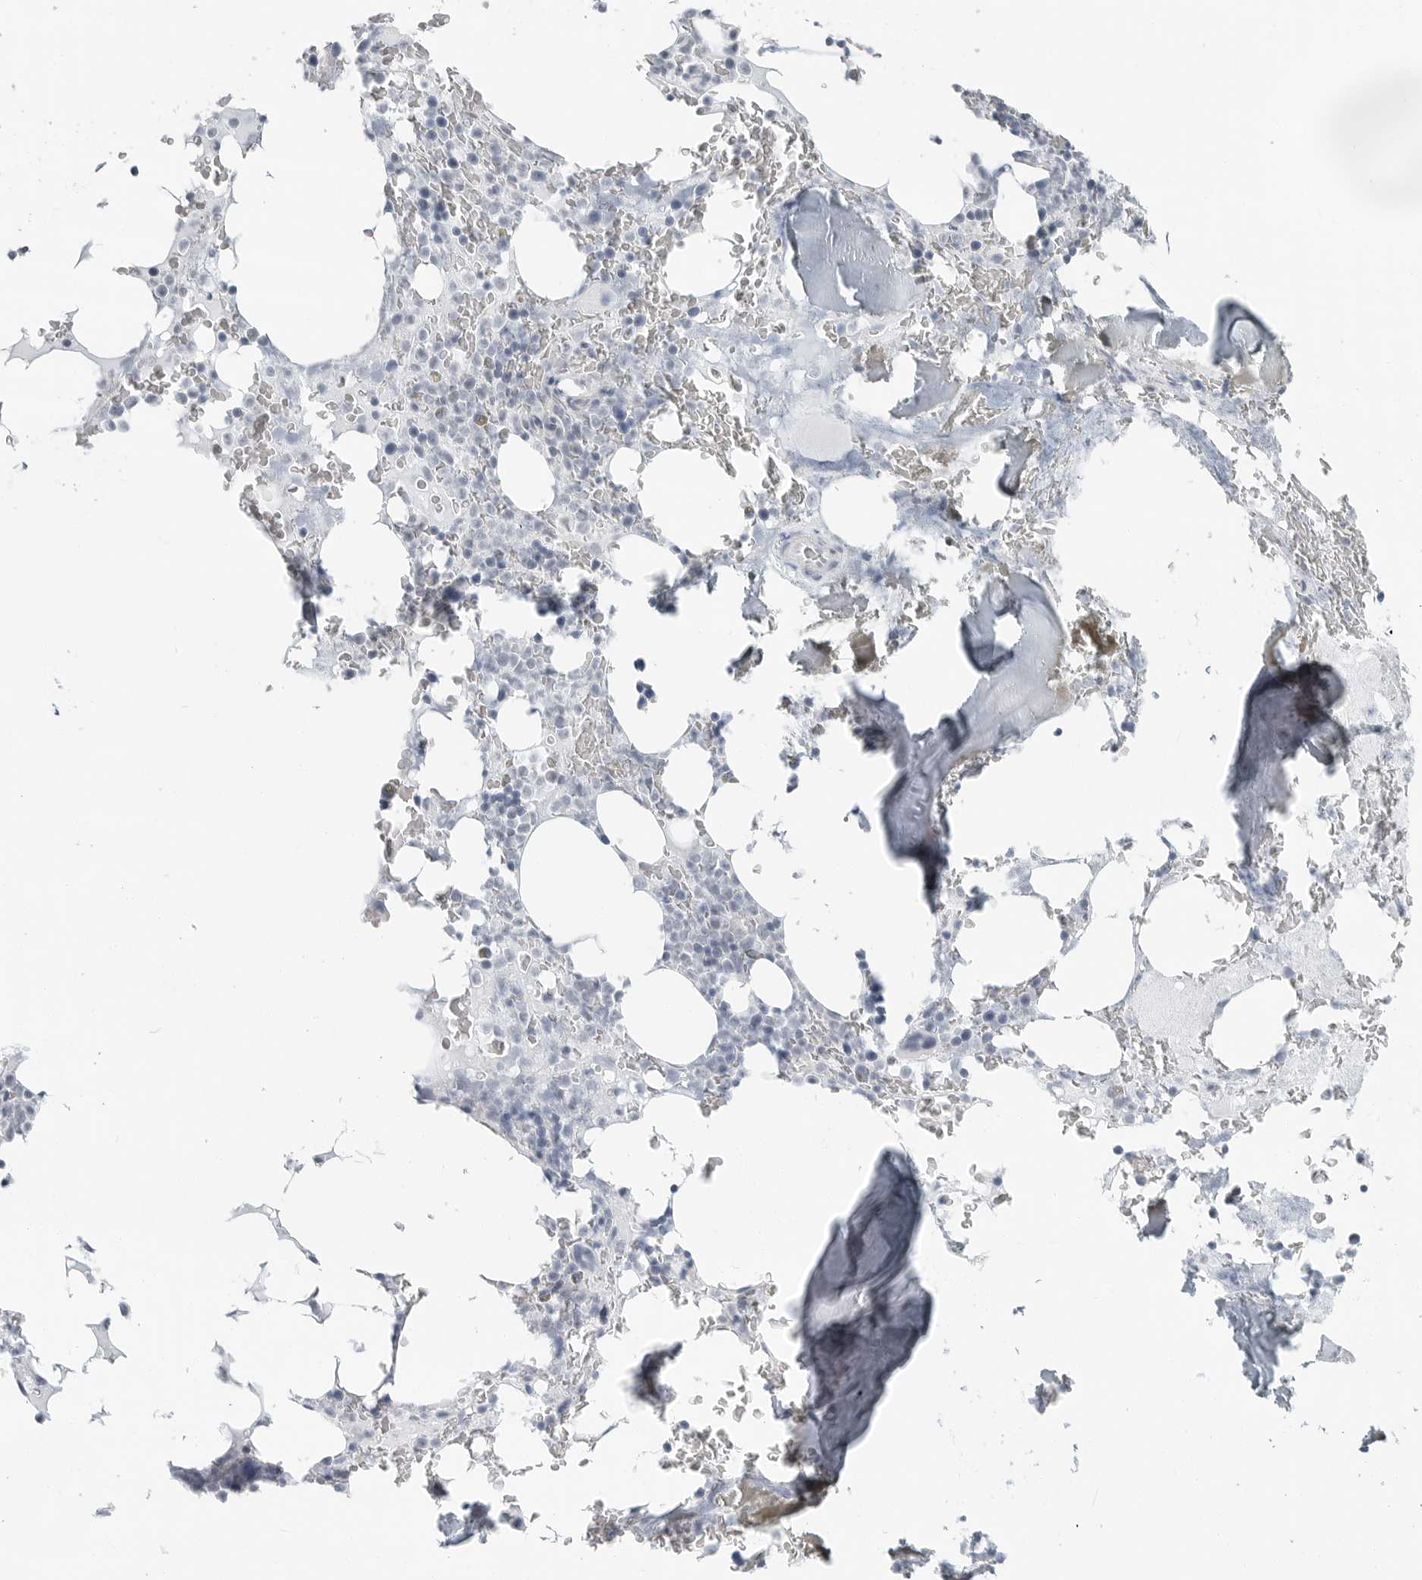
{"staining": {"intensity": "negative", "quantity": "none", "location": "none"}, "tissue": "bone marrow", "cell_type": "Hematopoietic cells", "image_type": "normal", "snomed": [{"axis": "morphology", "description": "Normal tissue, NOS"}, {"axis": "topography", "description": "Bone marrow"}], "caption": "An IHC histopathology image of unremarkable bone marrow is shown. There is no staining in hematopoietic cells of bone marrow.", "gene": "XIRP1", "patient": {"sex": "male", "age": 58}}